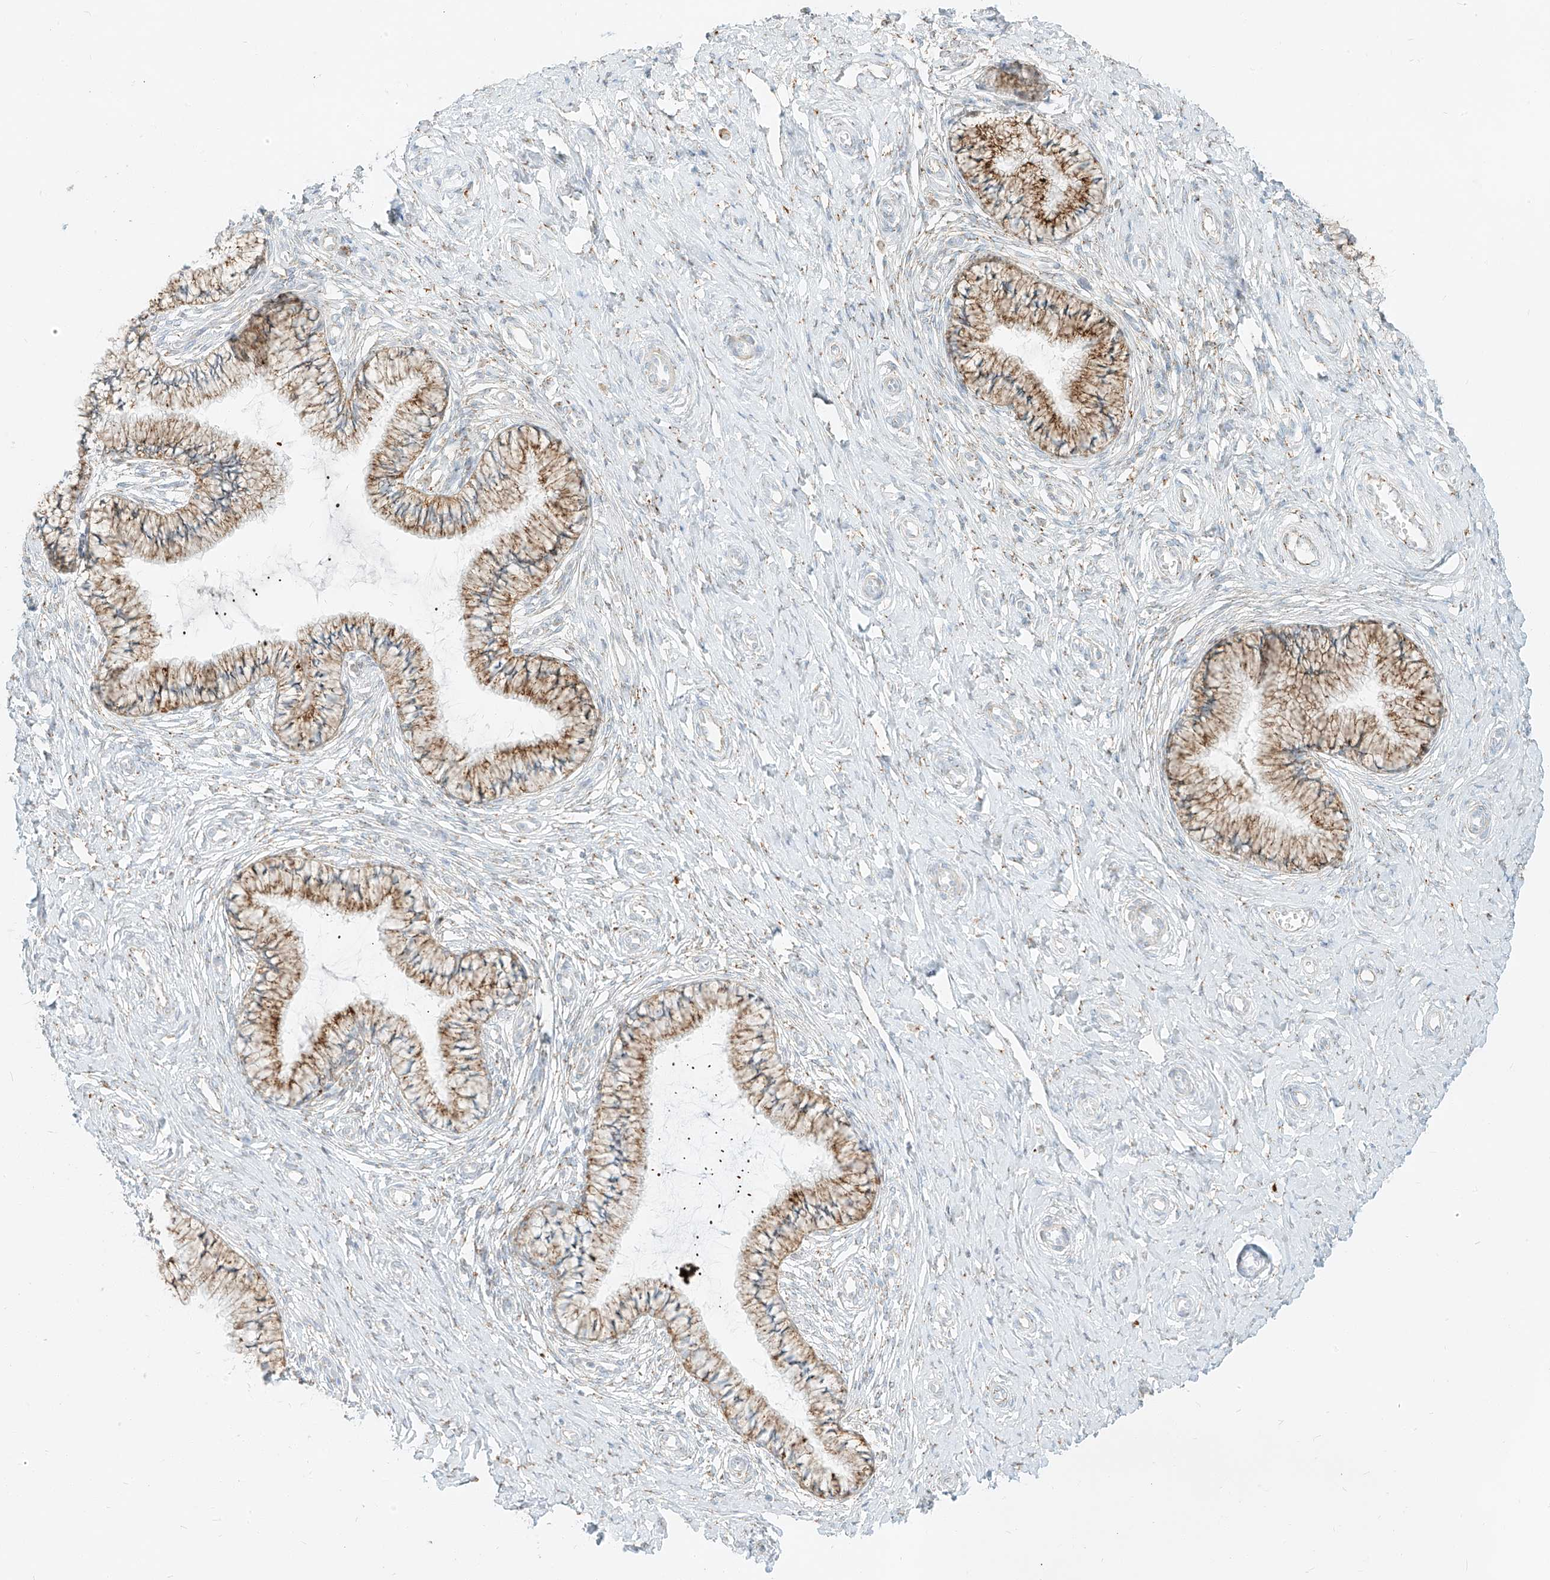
{"staining": {"intensity": "moderate", "quantity": ">75%", "location": "cytoplasmic/membranous"}, "tissue": "cervix", "cell_type": "Glandular cells", "image_type": "normal", "snomed": [{"axis": "morphology", "description": "Normal tissue, NOS"}, {"axis": "topography", "description": "Cervix"}], "caption": "Immunohistochemical staining of normal cervix demonstrates >75% levels of moderate cytoplasmic/membranous protein expression in about >75% of glandular cells. (brown staining indicates protein expression, while blue staining denotes nuclei).", "gene": "SLC35F6", "patient": {"sex": "female", "age": 36}}